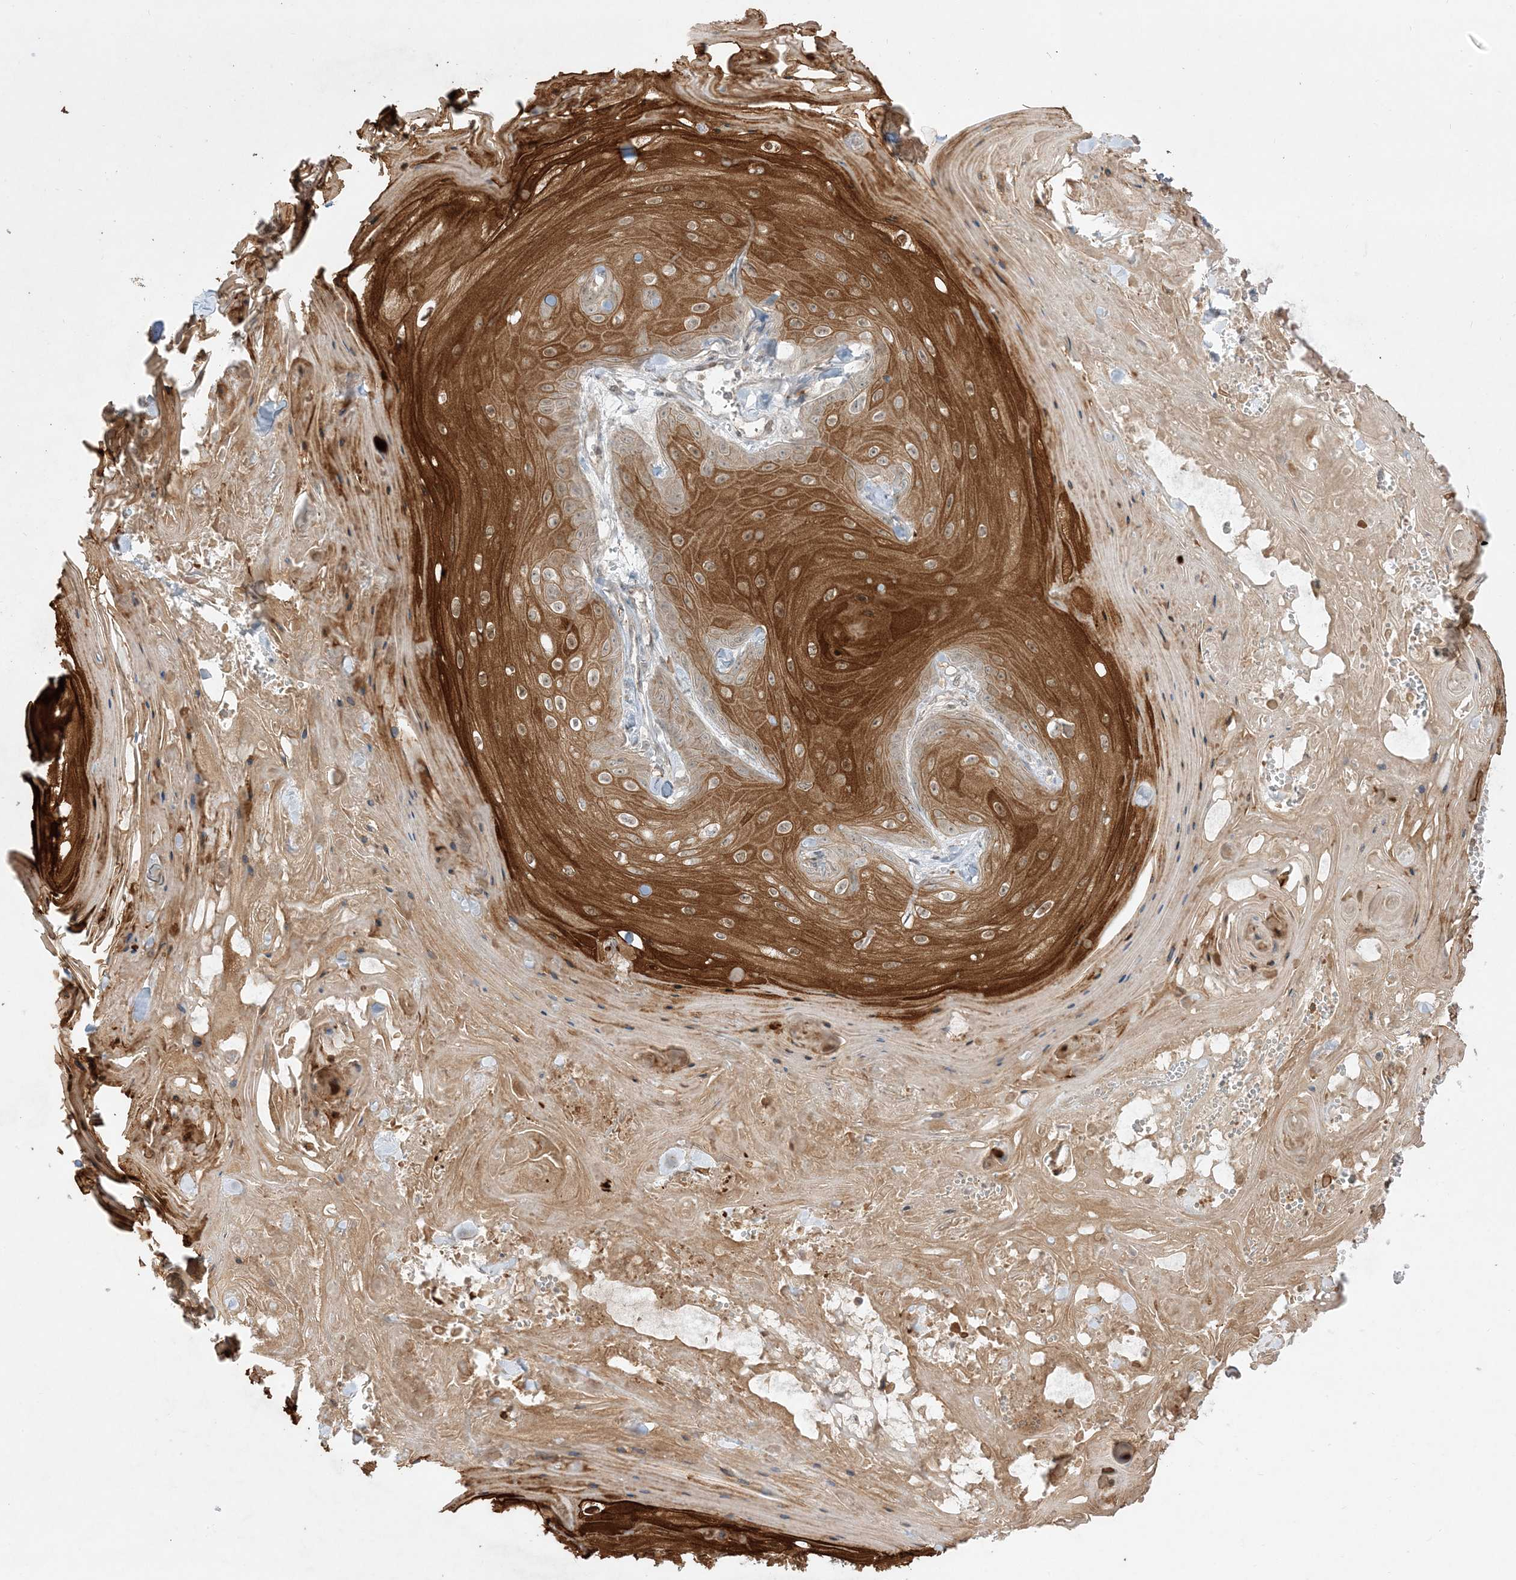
{"staining": {"intensity": "moderate", "quantity": "25%-75%", "location": "cytoplasmic/membranous"}, "tissue": "skin cancer", "cell_type": "Tumor cells", "image_type": "cancer", "snomed": [{"axis": "morphology", "description": "Squamous cell carcinoma, NOS"}, {"axis": "topography", "description": "Skin"}], "caption": "Human skin cancer (squamous cell carcinoma) stained for a protein (brown) reveals moderate cytoplasmic/membranous positive expression in approximately 25%-75% of tumor cells.", "gene": "PTK6", "patient": {"sex": "male", "age": 74}}